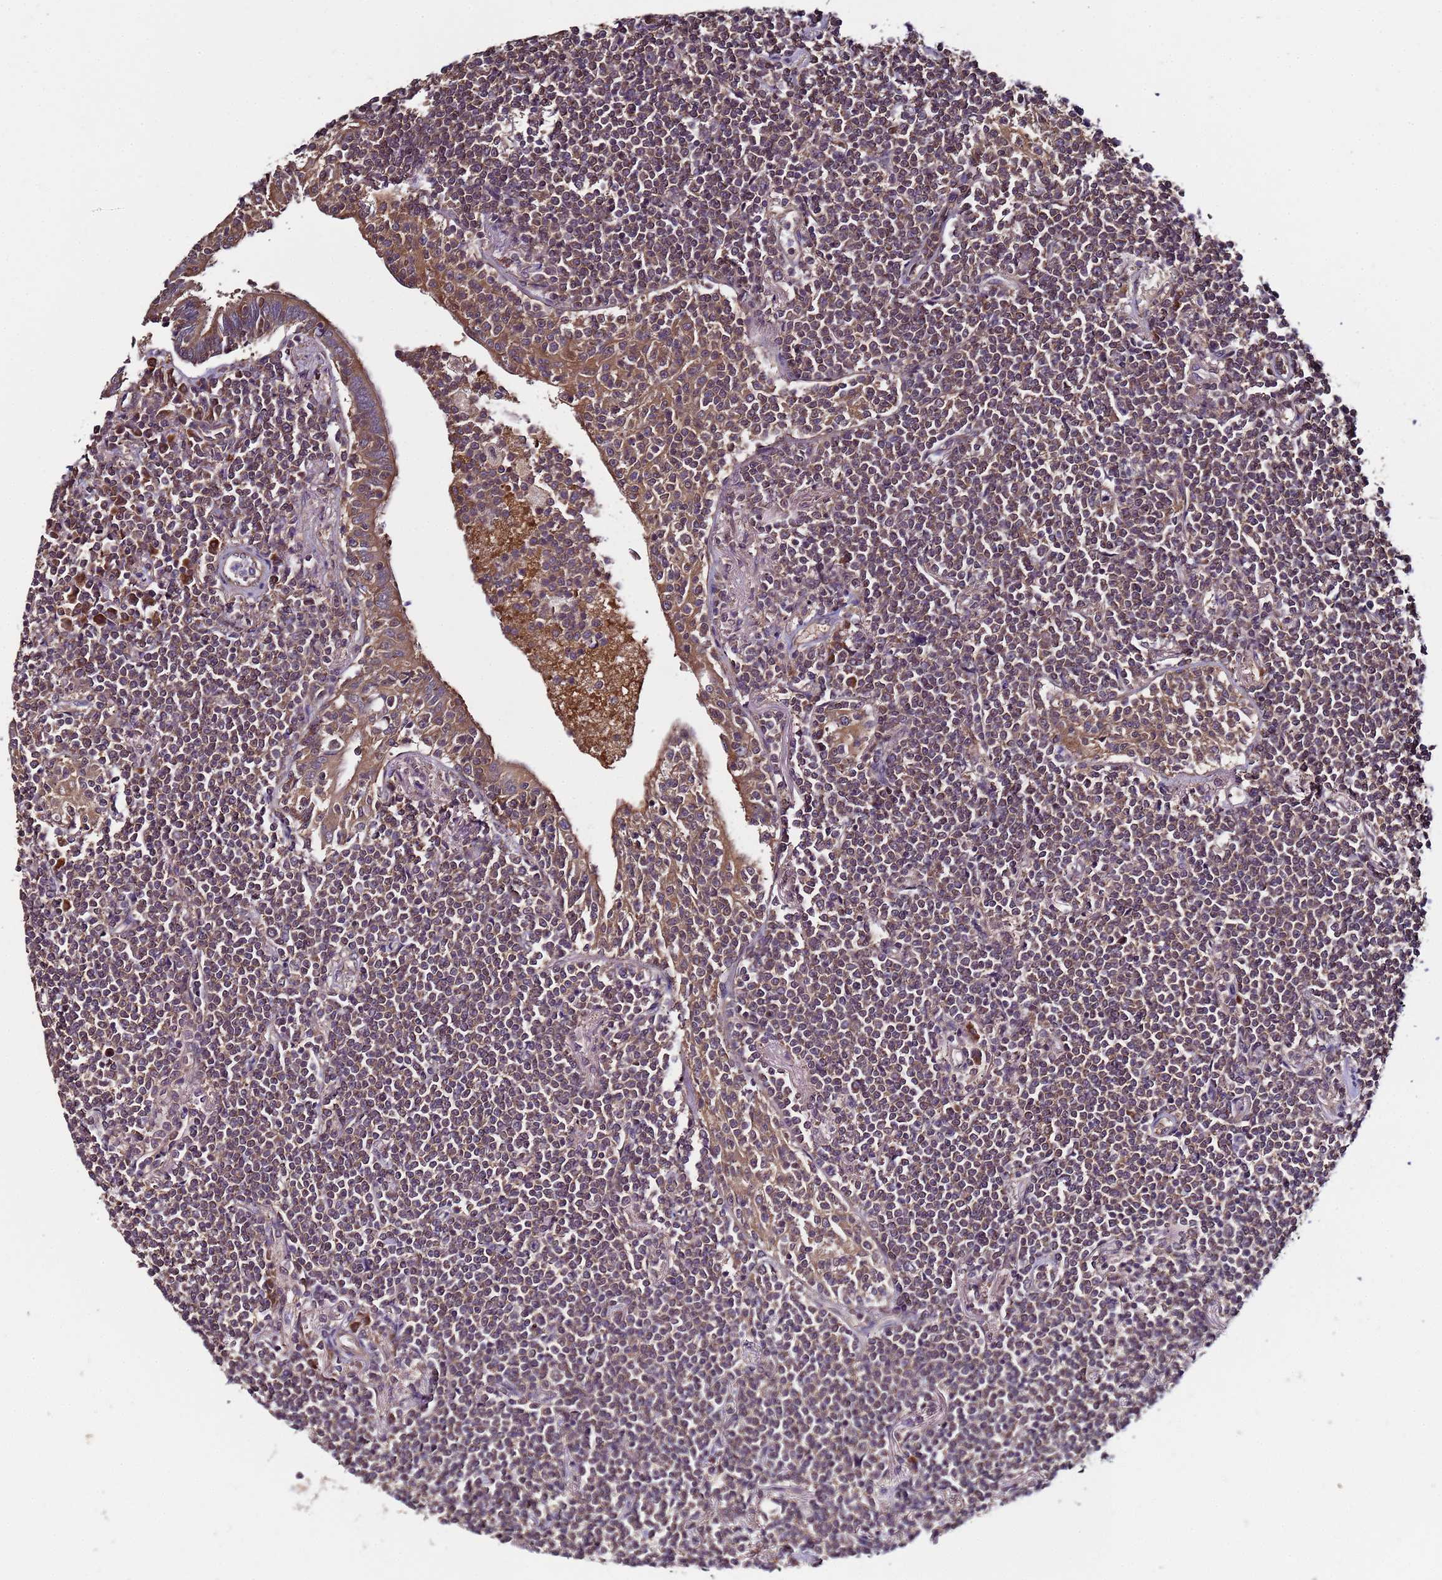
{"staining": {"intensity": "weak", "quantity": ">75%", "location": "cytoplasmic/membranous"}, "tissue": "lymphoma", "cell_type": "Tumor cells", "image_type": "cancer", "snomed": [{"axis": "morphology", "description": "Malignant lymphoma, non-Hodgkin's type, Low grade"}, {"axis": "topography", "description": "Lung"}], "caption": "Immunohistochemistry (IHC) photomicrograph of lymphoma stained for a protein (brown), which reveals low levels of weak cytoplasmic/membranous expression in about >75% of tumor cells.", "gene": "NAXE", "patient": {"sex": "female", "age": 71}}